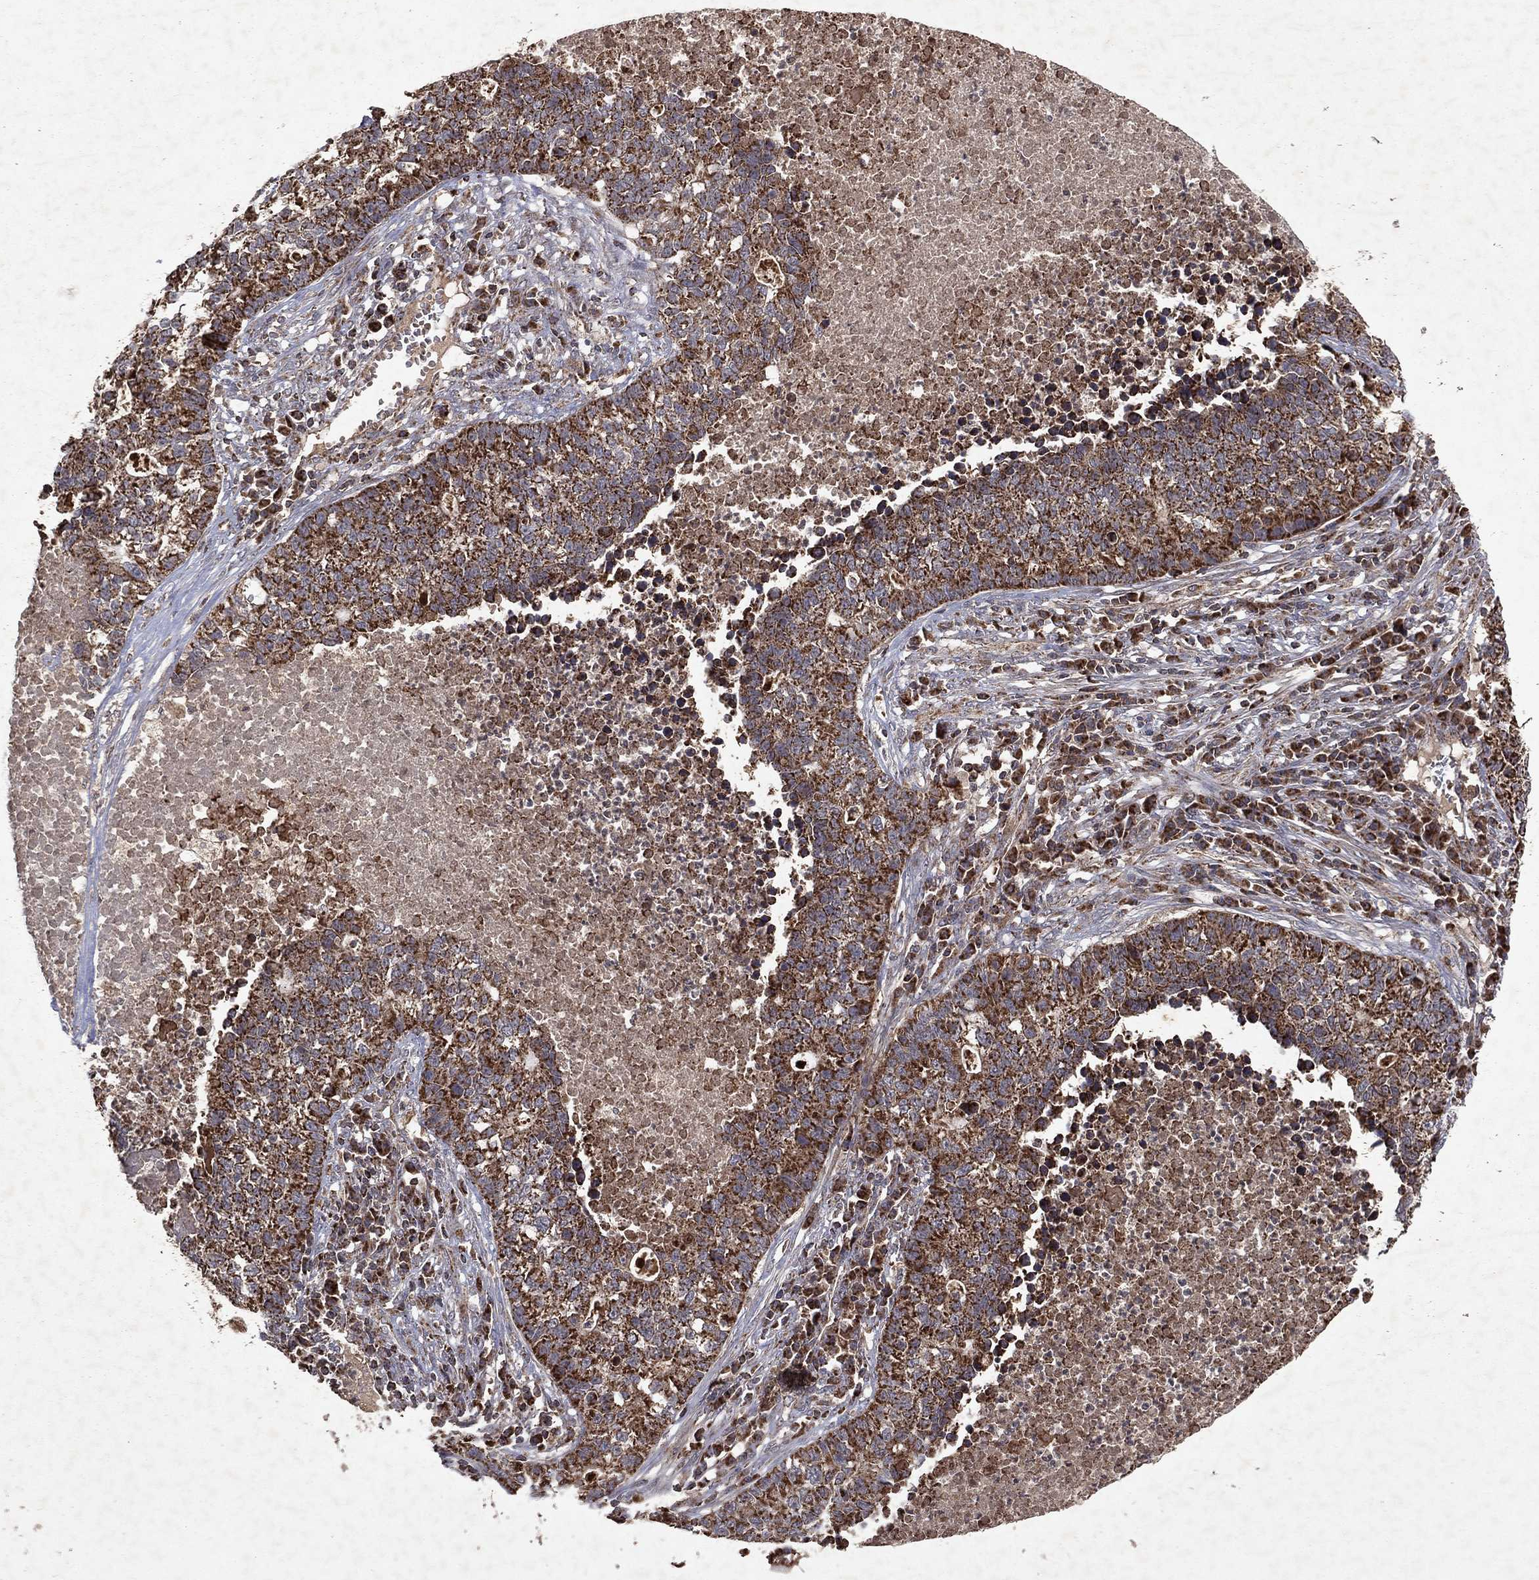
{"staining": {"intensity": "strong", "quantity": ">75%", "location": "cytoplasmic/membranous"}, "tissue": "lung cancer", "cell_type": "Tumor cells", "image_type": "cancer", "snomed": [{"axis": "morphology", "description": "Adenocarcinoma, NOS"}, {"axis": "topography", "description": "Lung"}], "caption": "Strong cytoplasmic/membranous positivity is seen in approximately >75% of tumor cells in lung cancer (adenocarcinoma). The protein is shown in brown color, while the nuclei are stained blue.", "gene": "PYROXD2", "patient": {"sex": "male", "age": 57}}